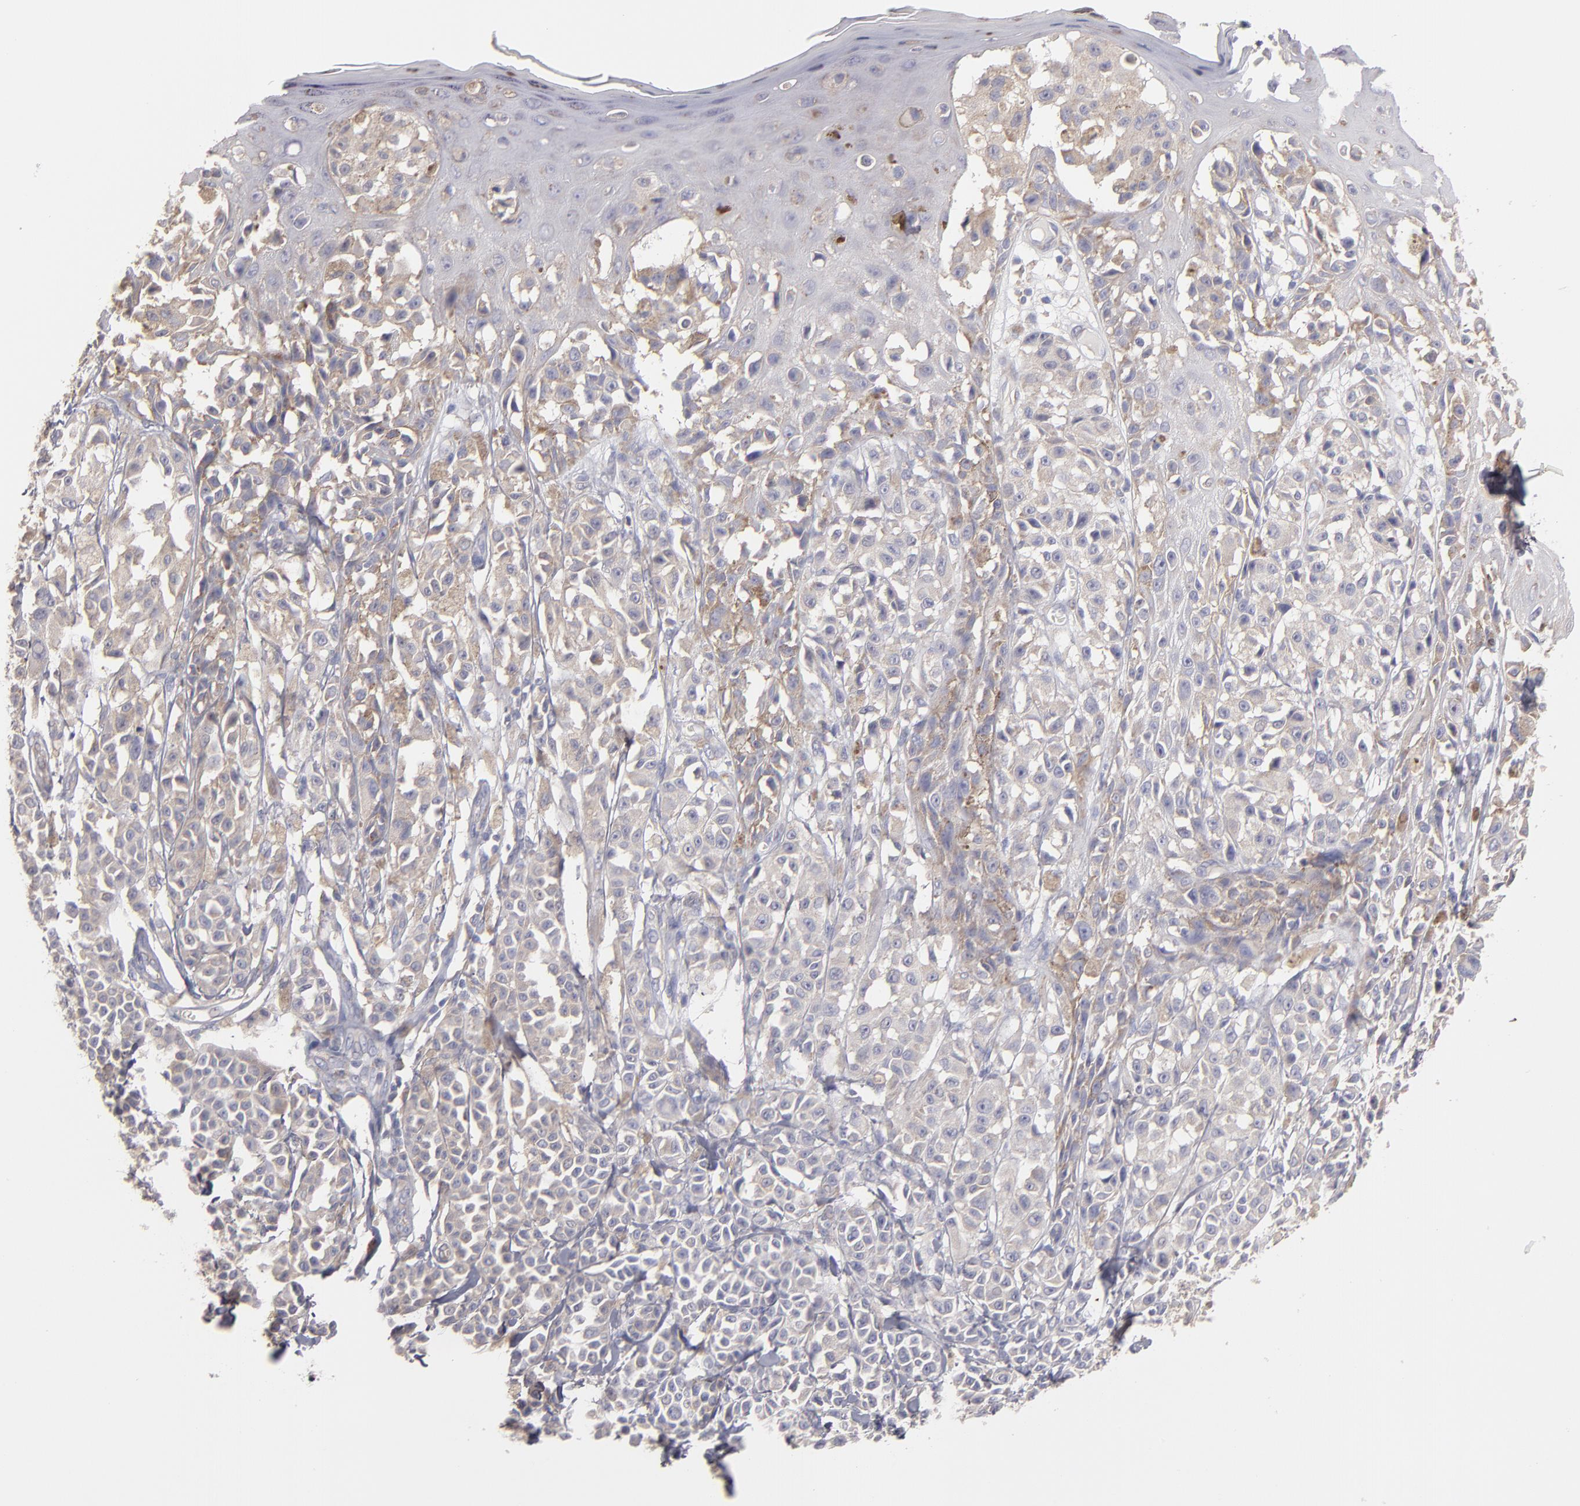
{"staining": {"intensity": "weak", "quantity": "25%-75%", "location": "cytoplasmic/membranous"}, "tissue": "melanoma", "cell_type": "Tumor cells", "image_type": "cancer", "snomed": [{"axis": "morphology", "description": "Malignant melanoma, NOS"}, {"axis": "topography", "description": "Skin"}], "caption": "Weak cytoplasmic/membranous expression is appreciated in about 25%-75% of tumor cells in melanoma.", "gene": "ENTPD5", "patient": {"sex": "female", "age": 38}}